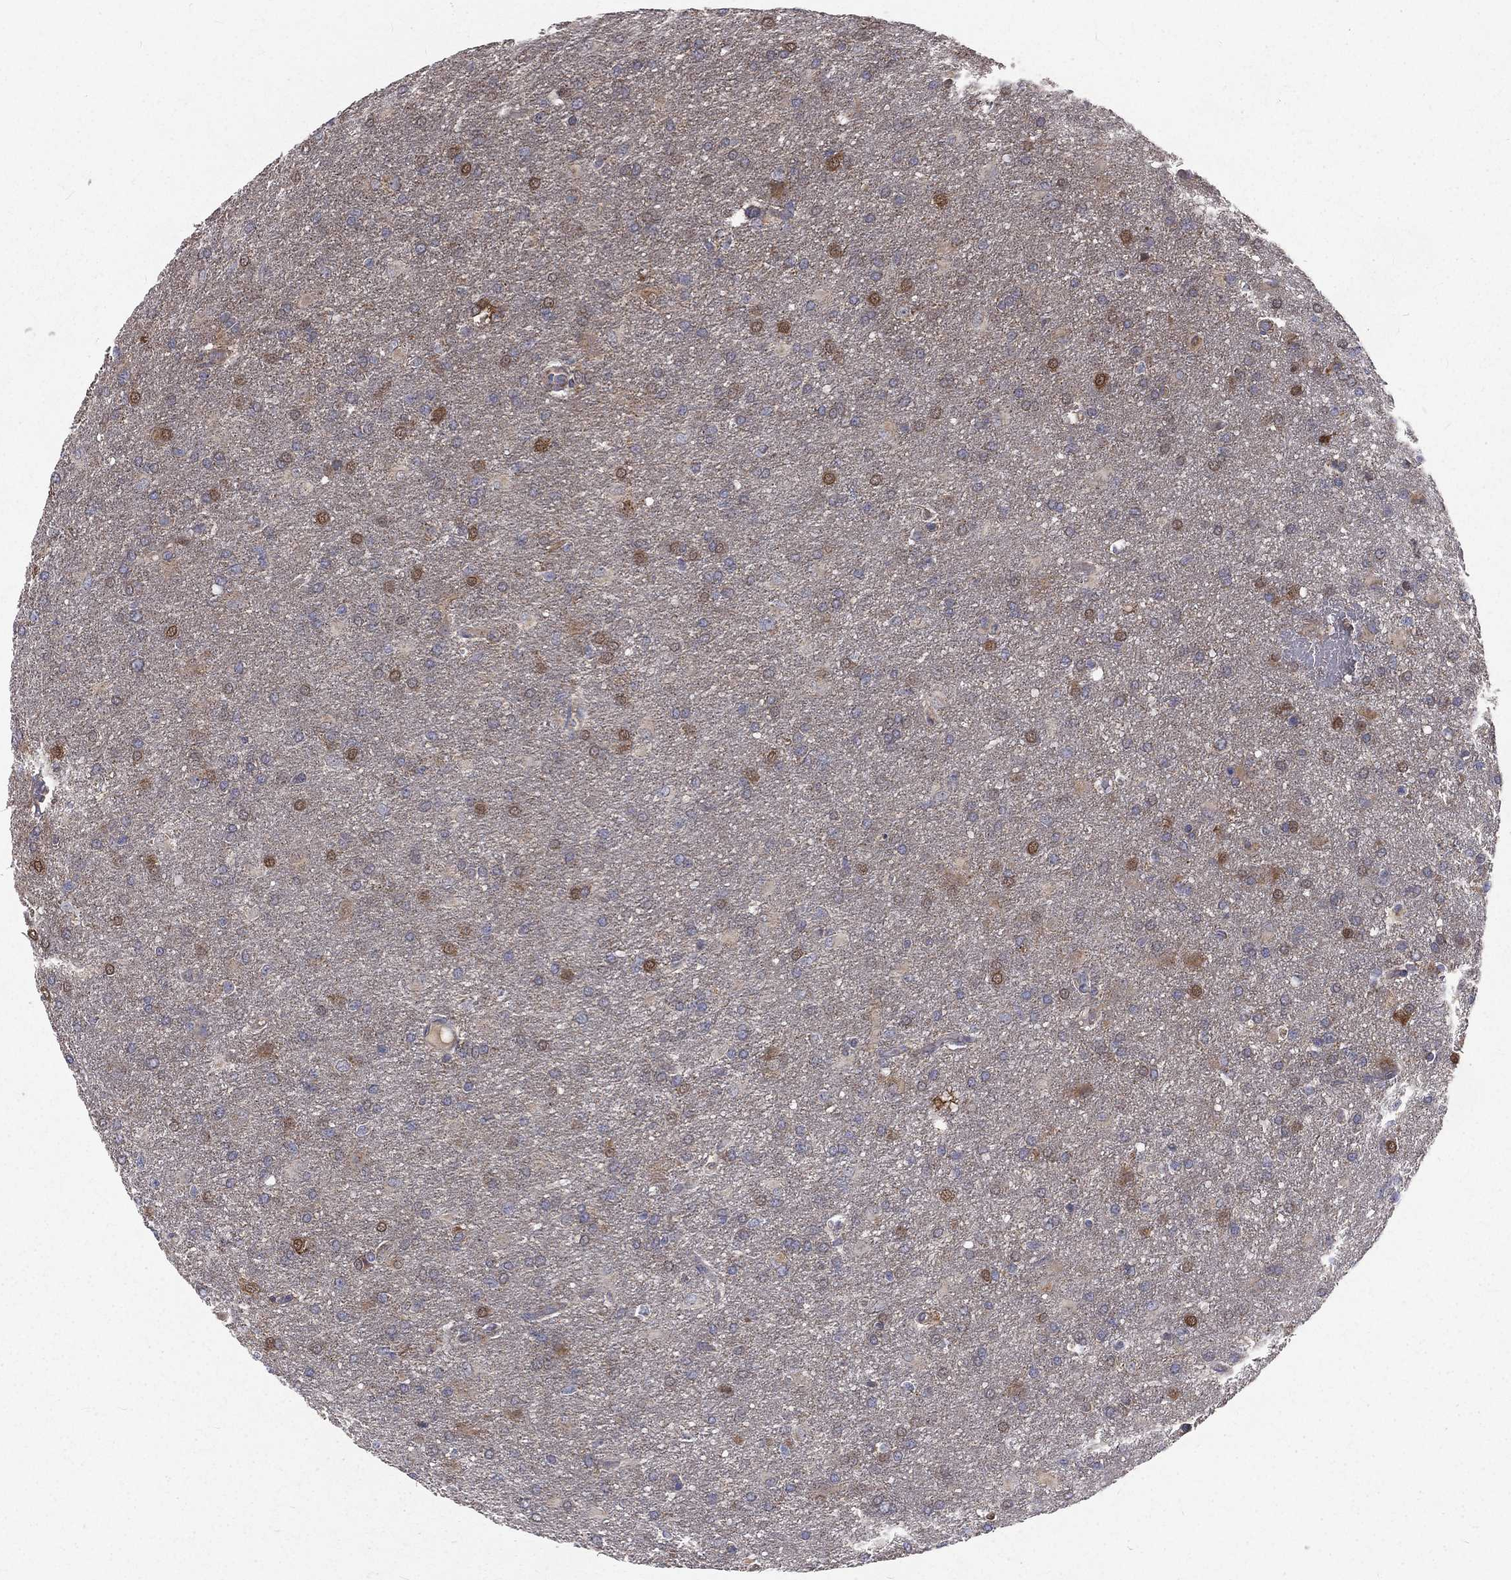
{"staining": {"intensity": "negative", "quantity": "none", "location": "none"}, "tissue": "glioma", "cell_type": "Tumor cells", "image_type": "cancer", "snomed": [{"axis": "morphology", "description": "Glioma, malignant, High grade"}, {"axis": "topography", "description": "Brain"}], "caption": "High power microscopy image of an IHC image of glioma, revealing no significant positivity in tumor cells.", "gene": "GPD1", "patient": {"sex": "male", "age": 68}}